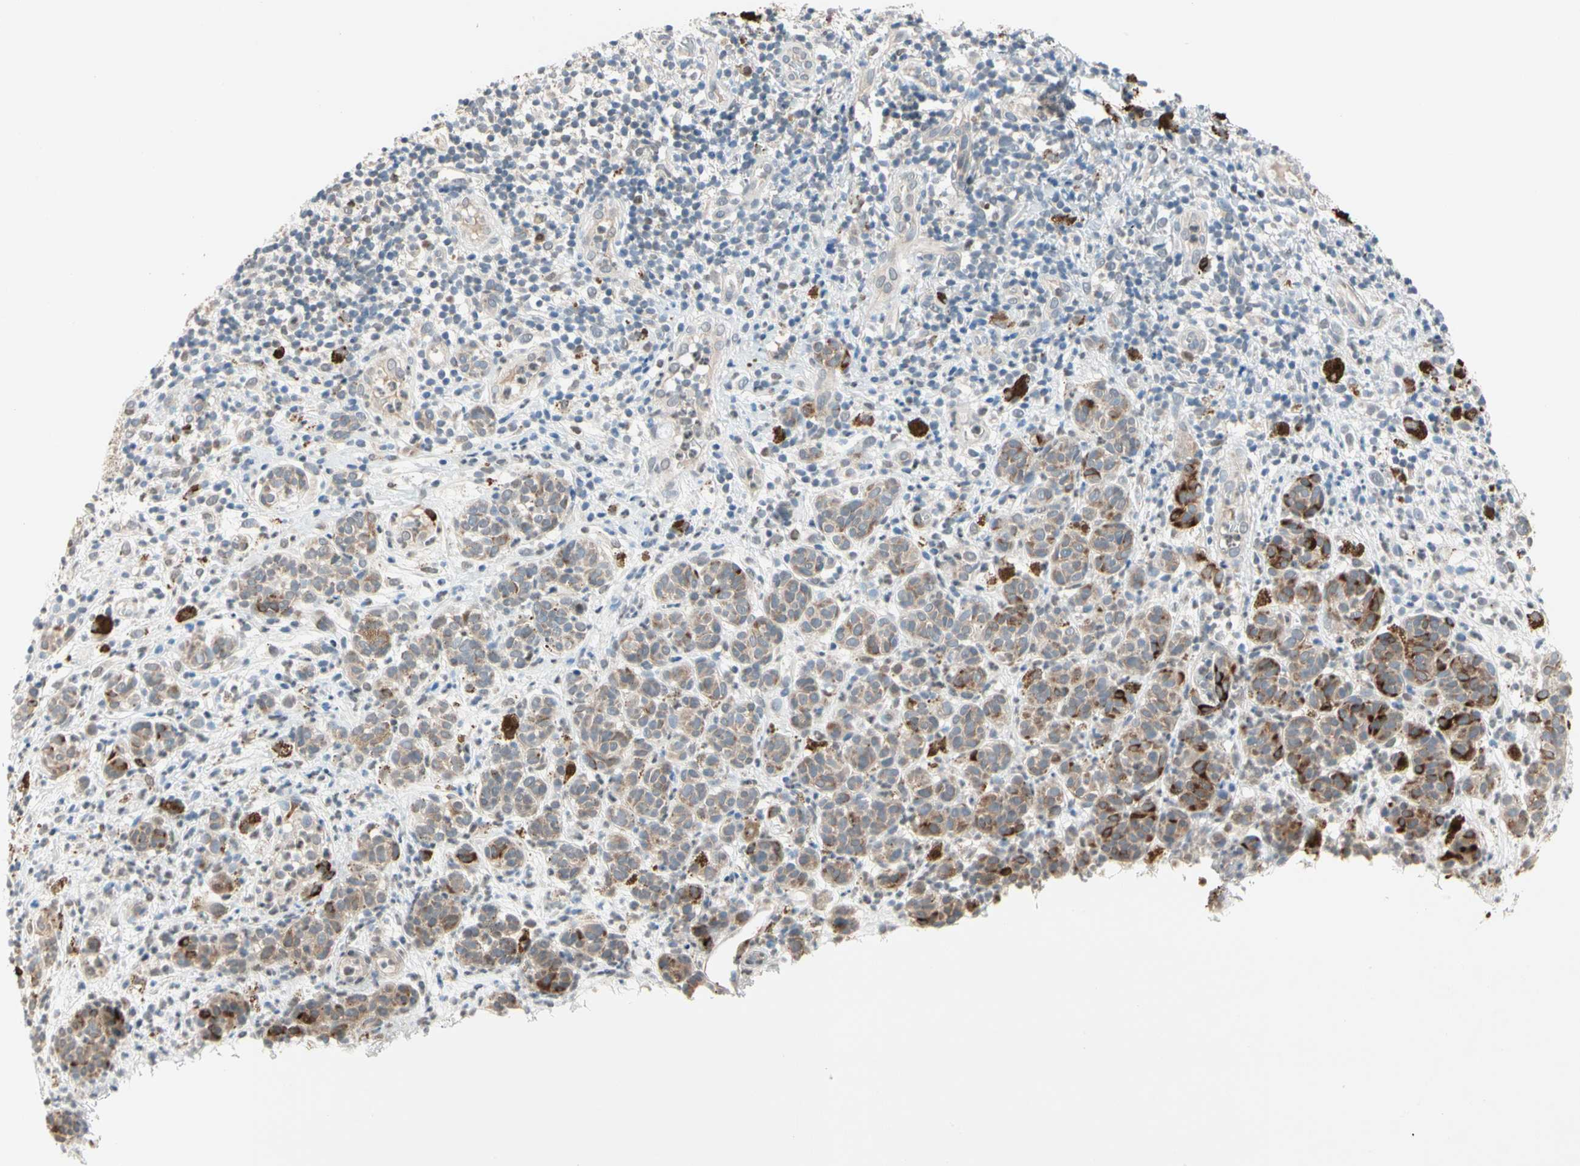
{"staining": {"intensity": "moderate", "quantity": ">75%", "location": "cytoplasmic/membranous"}, "tissue": "melanoma", "cell_type": "Tumor cells", "image_type": "cancer", "snomed": [{"axis": "morphology", "description": "Malignant melanoma, NOS"}, {"axis": "topography", "description": "Skin"}], "caption": "Melanoma was stained to show a protein in brown. There is medium levels of moderate cytoplasmic/membranous expression in approximately >75% of tumor cells. (Stains: DAB in brown, nuclei in blue, Microscopy: brightfield microscopy at high magnification).", "gene": "MARK1", "patient": {"sex": "male", "age": 64}}